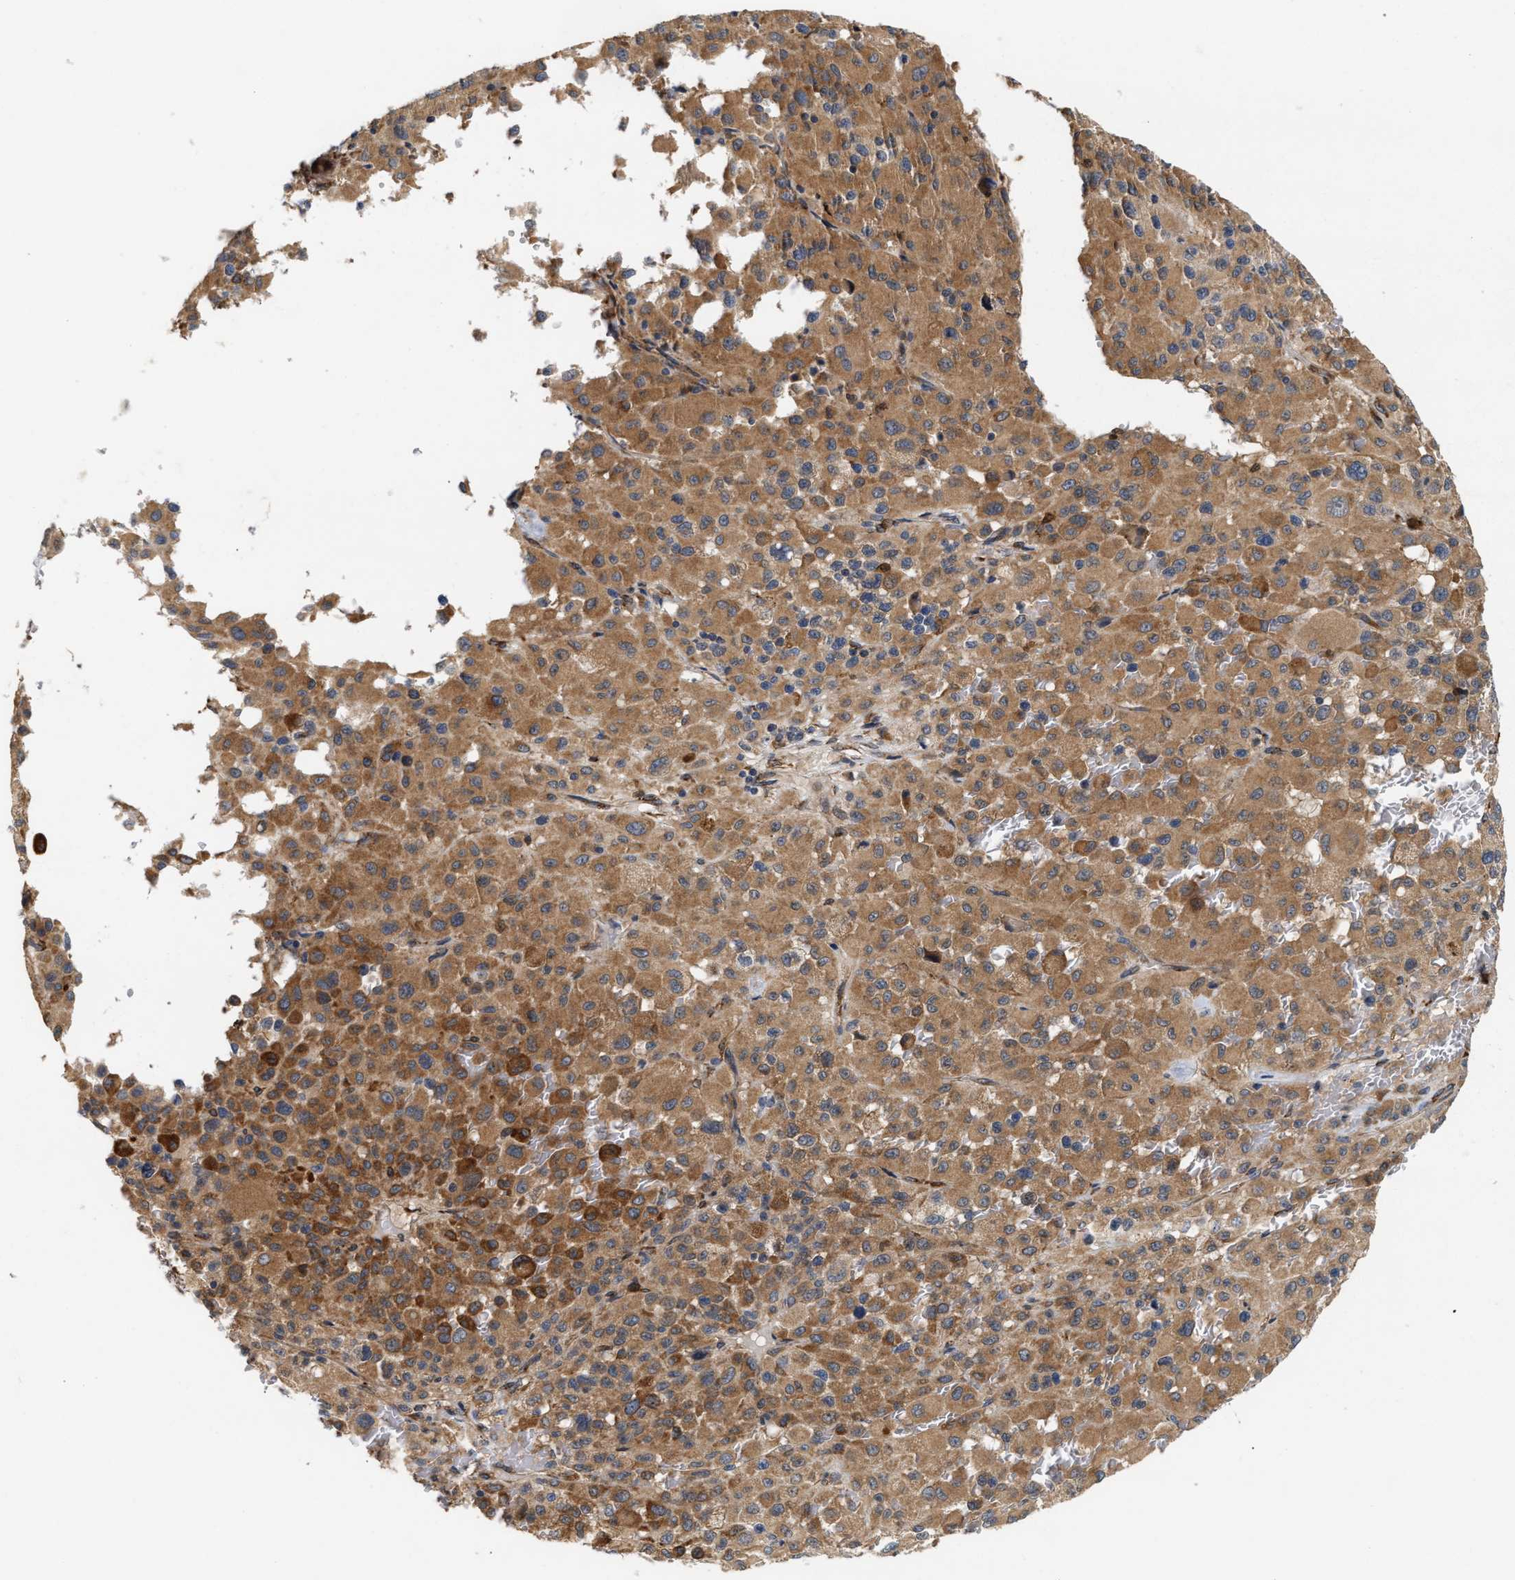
{"staining": {"intensity": "moderate", "quantity": ">75%", "location": "cytoplasmic/membranous"}, "tissue": "melanoma", "cell_type": "Tumor cells", "image_type": "cancer", "snomed": [{"axis": "morphology", "description": "Malignant melanoma, Metastatic site"}, {"axis": "topography", "description": "Skin"}], "caption": "Melanoma tissue demonstrates moderate cytoplasmic/membranous positivity in about >75% of tumor cells, visualized by immunohistochemistry. (DAB IHC, brown staining for protein, blue staining for nuclei).", "gene": "PLCD1", "patient": {"sex": "female", "age": 74}}